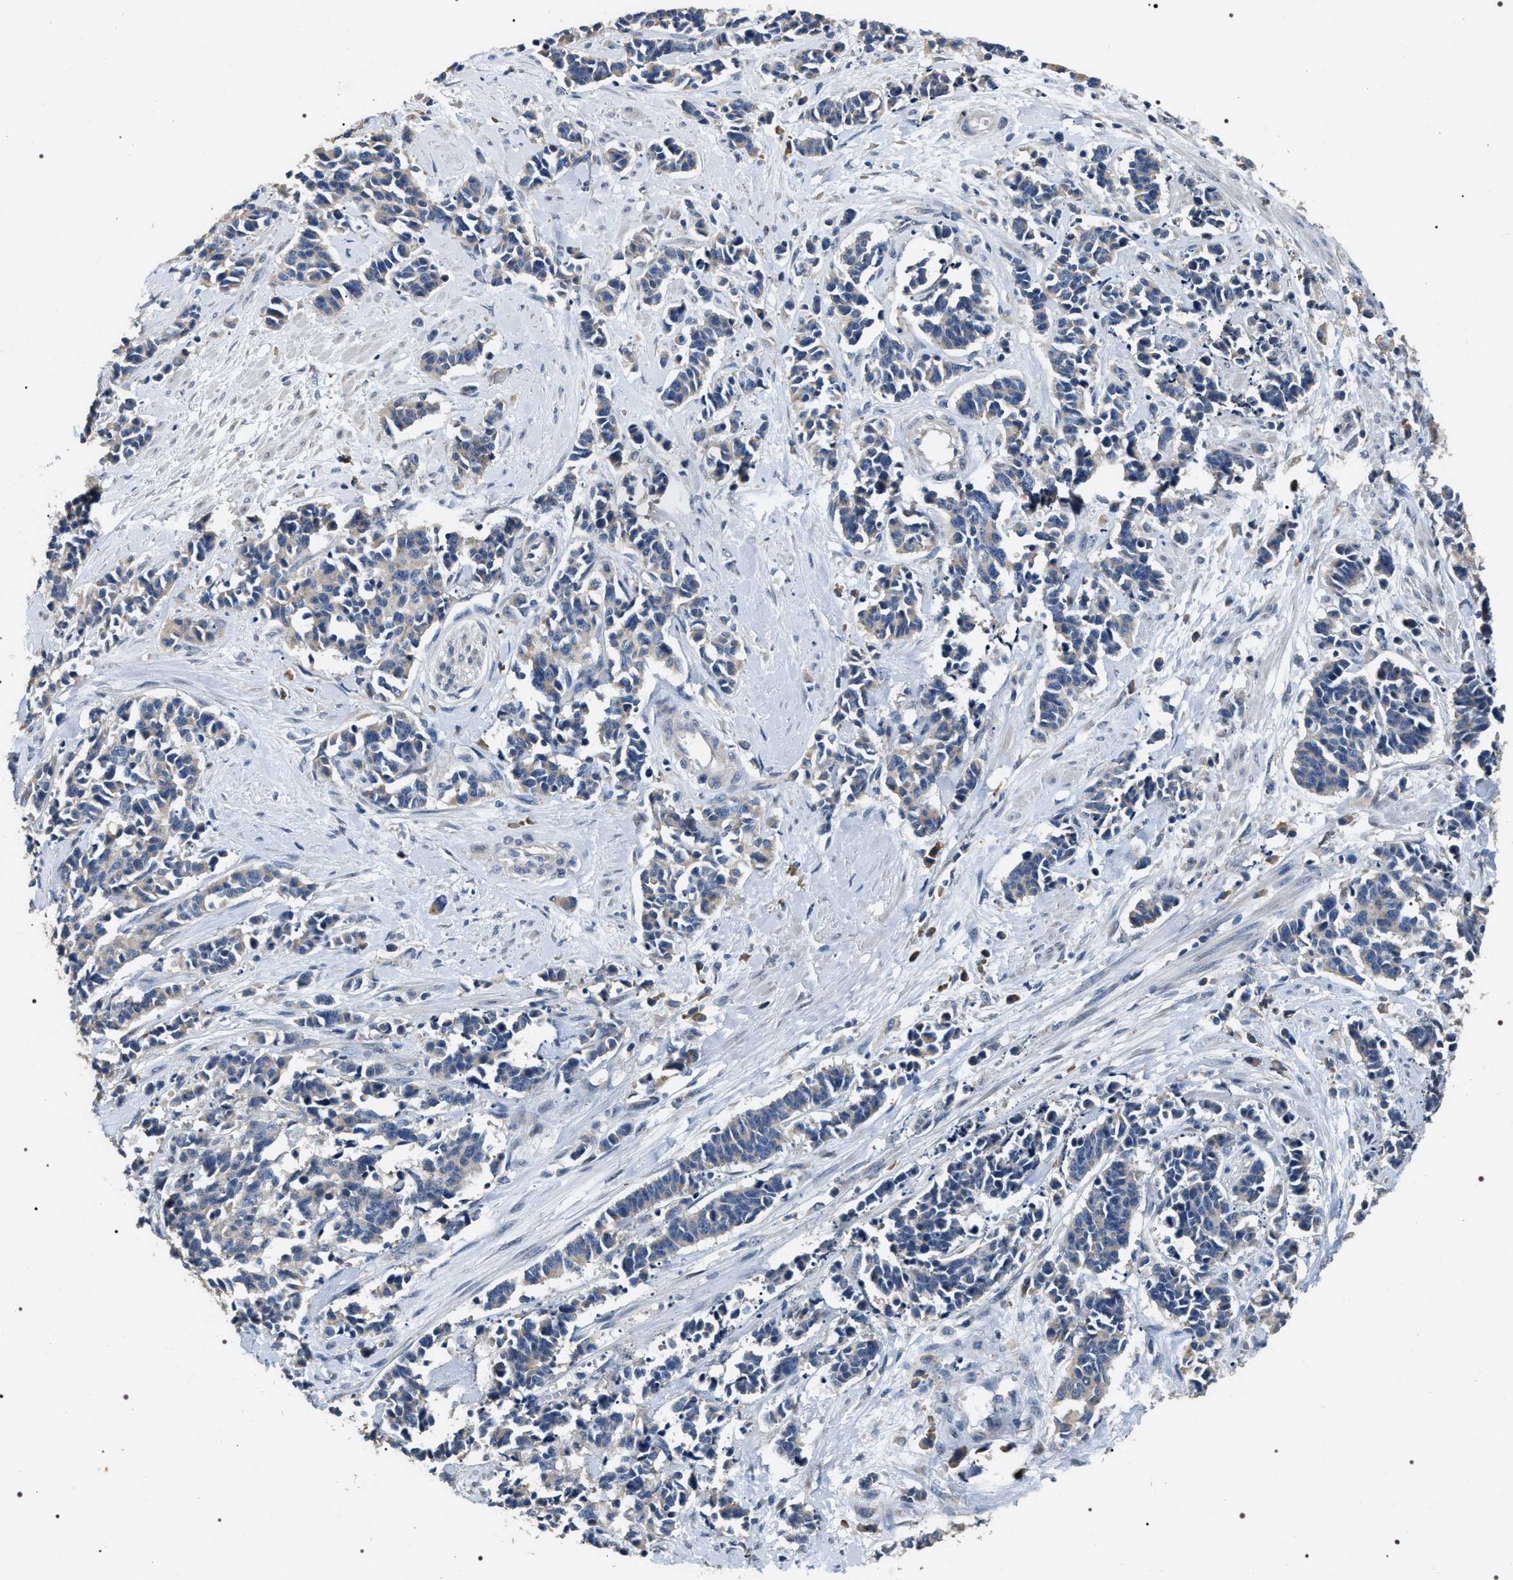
{"staining": {"intensity": "negative", "quantity": "none", "location": "none"}, "tissue": "cervical cancer", "cell_type": "Tumor cells", "image_type": "cancer", "snomed": [{"axis": "morphology", "description": "Squamous cell carcinoma, NOS"}, {"axis": "topography", "description": "Cervix"}], "caption": "Immunohistochemical staining of human cervical cancer (squamous cell carcinoma) shows no significant expression in tumor cells. (Stains: DAB (3,3'-diaminobenzidine) IHC with hematoxylin counter stain, Microscopy: brightfield microscopy at high magnification).", "gene": "IFT81", "patient": {"sex": "female", "age": 35}}